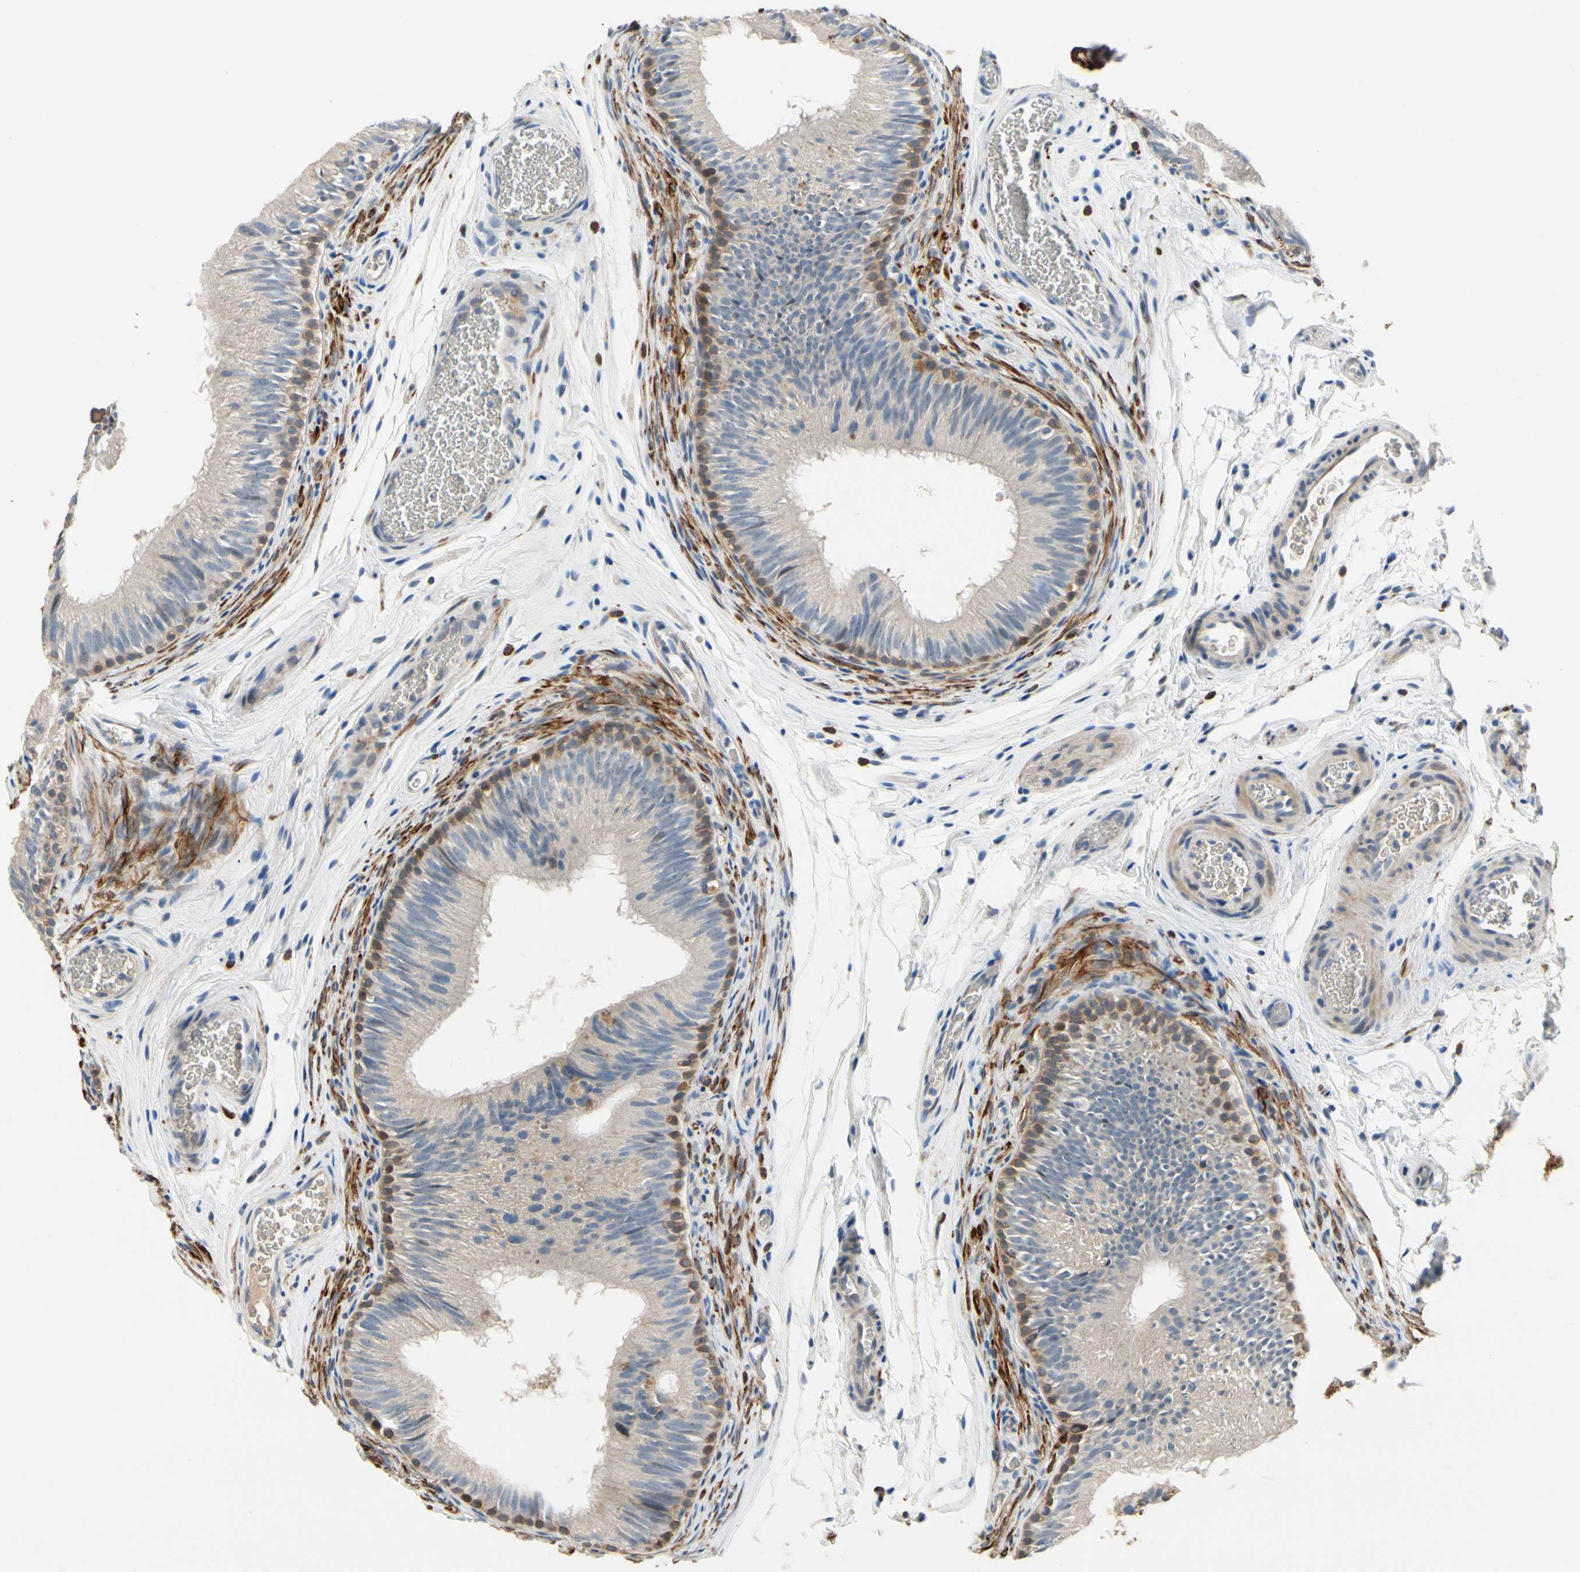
{"staining": {"intensity": "weak", "quantity": "<25%", "location": "cytoplasmic/membranous"}, "tissue": "epididymis", "cell_type": "Glandular cells", "image_type": "normal", "snomed": [{"axis": "morphology", "description": "Normal tissue, NOS"}, {"axis": "topography", "description": "Epididymis"}], "caption": "Immunohistochemistry (IHC) photomicrograph of unremarkable human epididymis stained for a protein (brown), which shows no positivity in glandular cells.", "gene": "SLC27A6", "patient": {"sex": "male", "age": 36}}